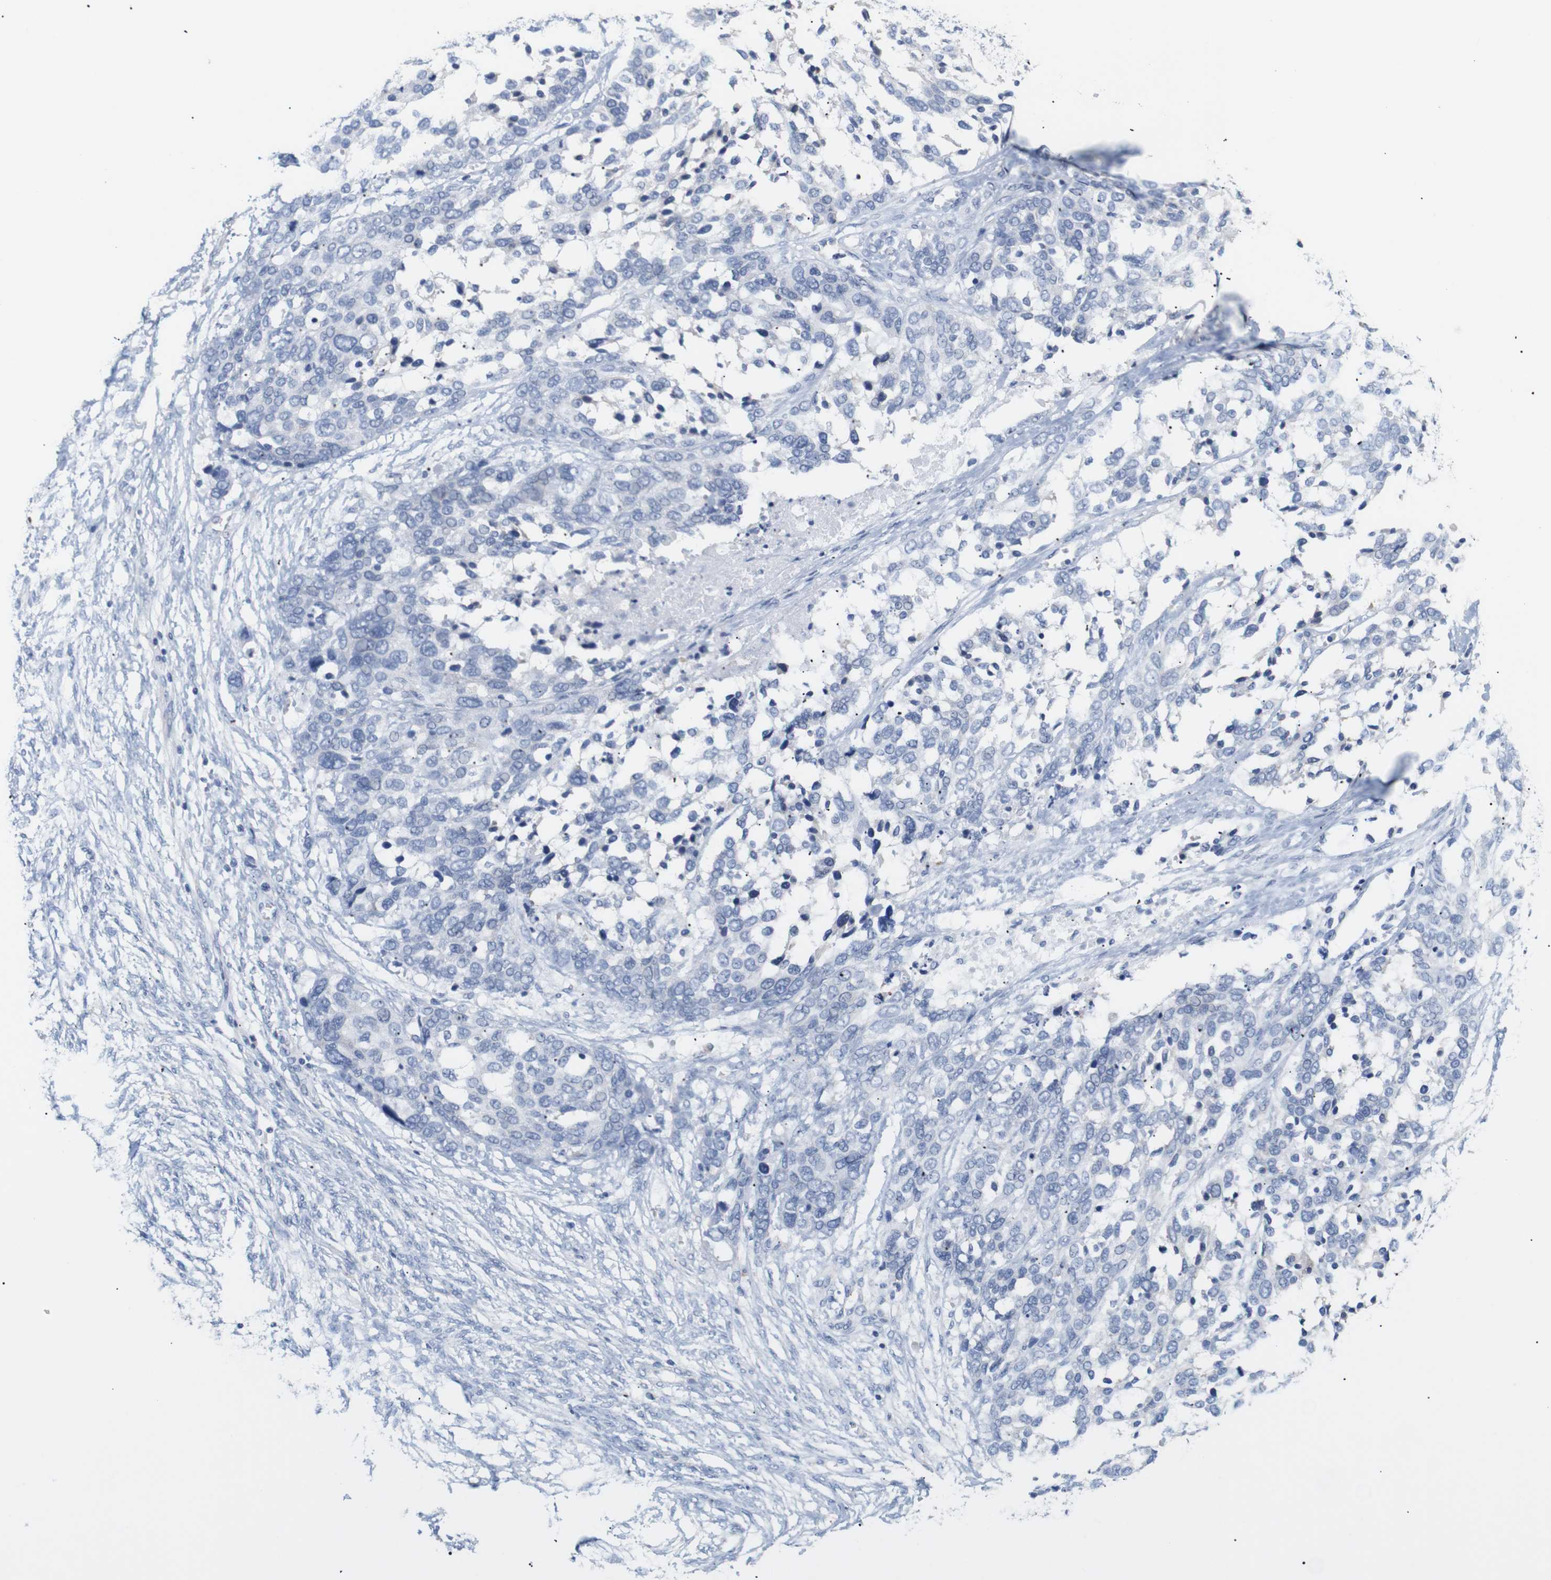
{"staining": {"intensity": "negative", "quantity": "none", "location": "none"}, "tissue": "ovarian cancer", "cell_type": "Tumor cells", "image_type": "cancer", "snomed": [{"axis": "morphology", "description": "Cystadenocarcinoma, serous, NOS"}, {"axis": "topography", "description": "Ovary"}], "caption": "Tumor cells show no significant staining in ovarian cancer (serous cystadenocarcinoma).", "gene": "TRIM5", "patient": {"sex": "female", "age": 44}}